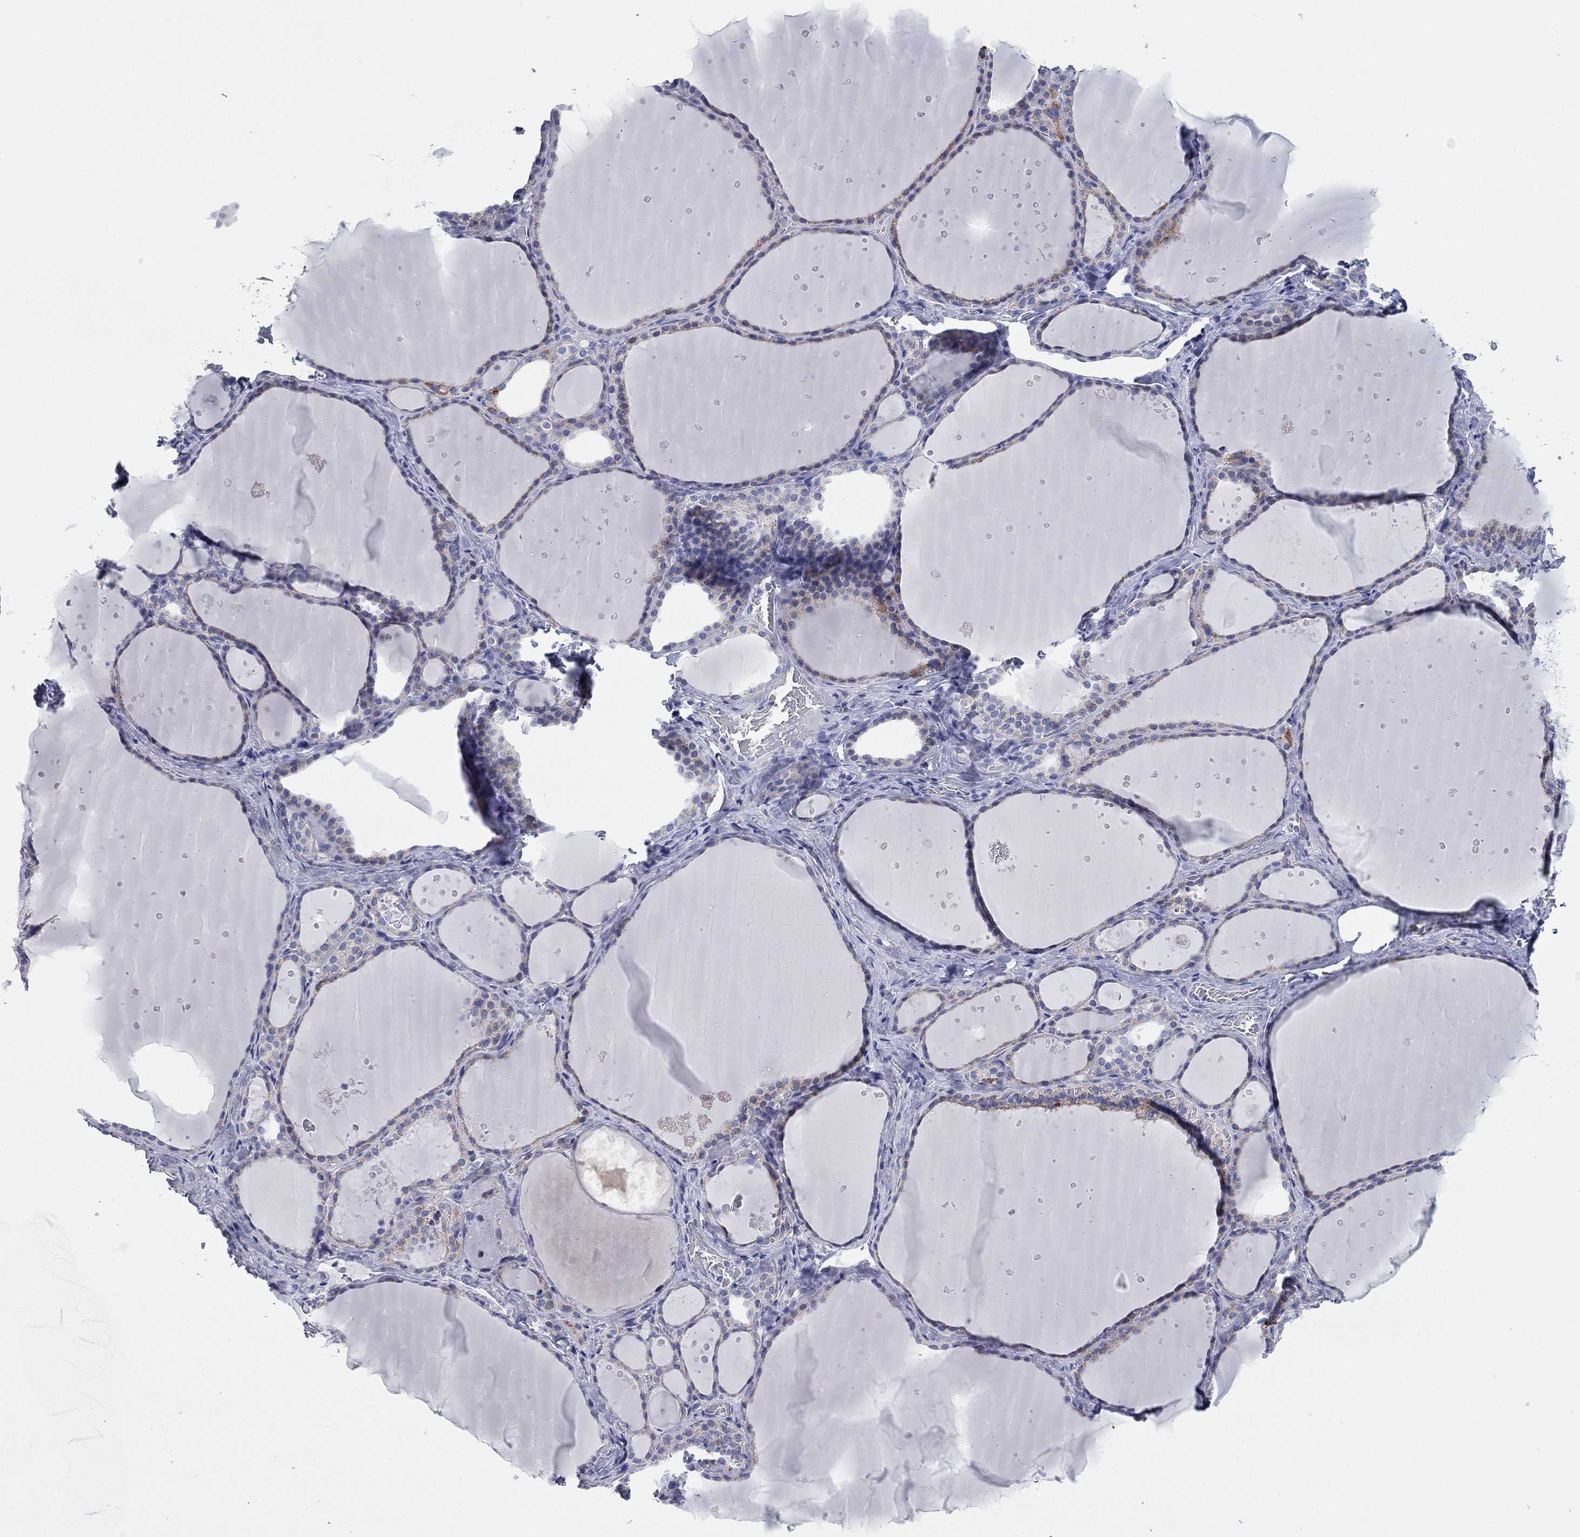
{"staining": {"intensity": "moderate", "quantity": "<25%", "location": "cytoplasmic/membranous"}, "tissue": "thyroid gland", "cell_type": "Glandular cells", "image_type": "normal", "snomed": [{"axis": "morphology", "description": "Normal tissue, NOS"}, {"axis": "topography", "description": "Thyroid gland"}], "caption": "This photomicrograph displays immunohistochemistry (IHC) staining of normal thyroid gland, with low moderate cytoplasmic/membranous positivity in about <25% of glandular cells.", "gene": "CHI3L2", "patient": {"sex": "male", "age": 63}}